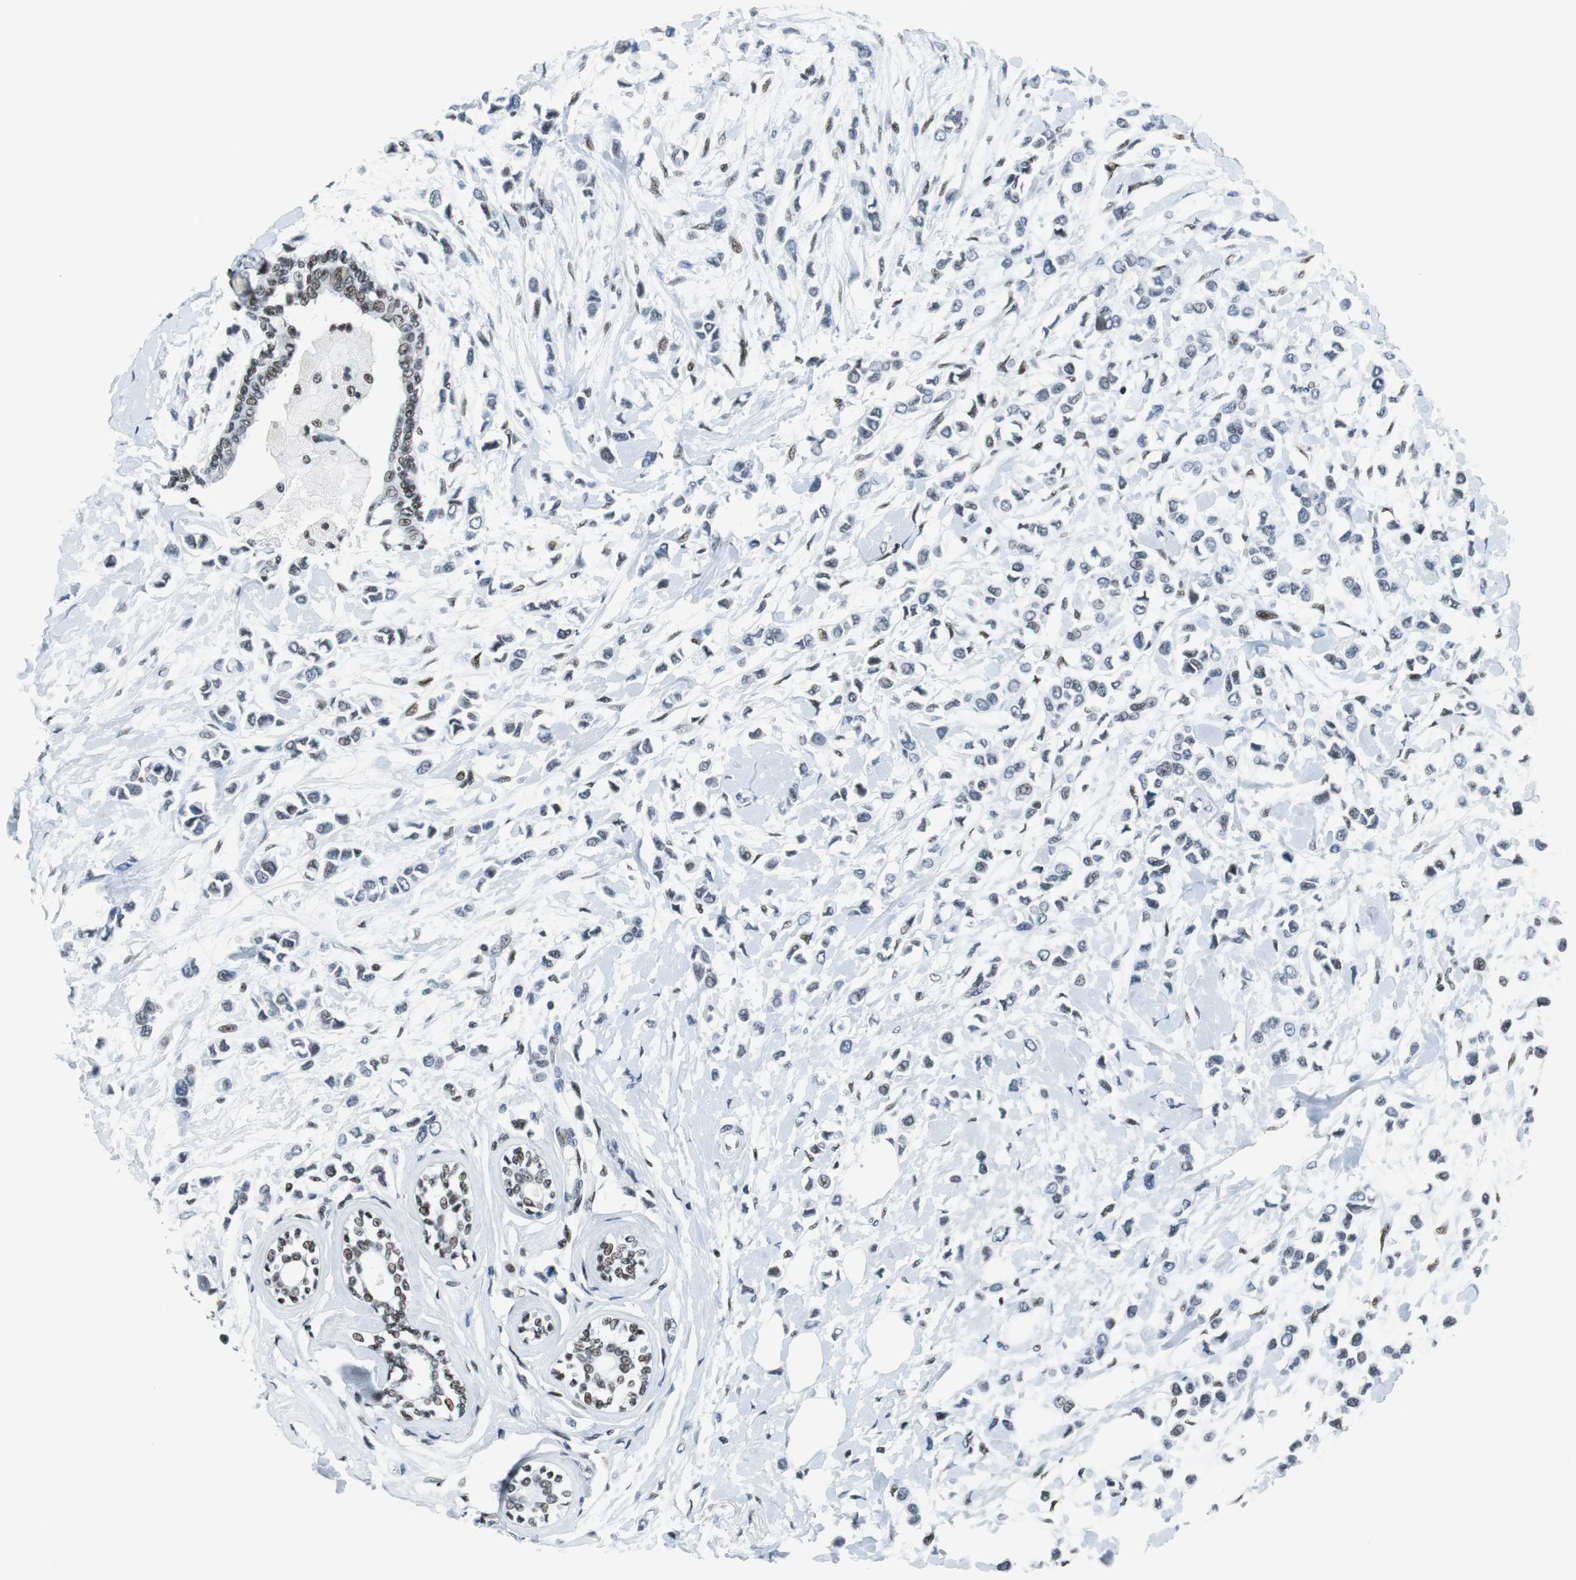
{"staining": {"intensity": "weak", "quantity": "<25%", "location": "nuclear"}, "tissue": "breast cancer", "cell_type": "Tumor cells", "image_type": "cancer", "snomed": [{"axis": "morphology", "description": "Lobular carcinoma"}, {"axis": "topography", "description": "Breast"}], "caption": "Immunohistochemistry (IHC) photomicrograph of human breast cancer stained for a protein (brown), which demonstrates no expression in tumor cells.", "gene": "HDAC3", "patient": {"sex": "female", "age": 51}}